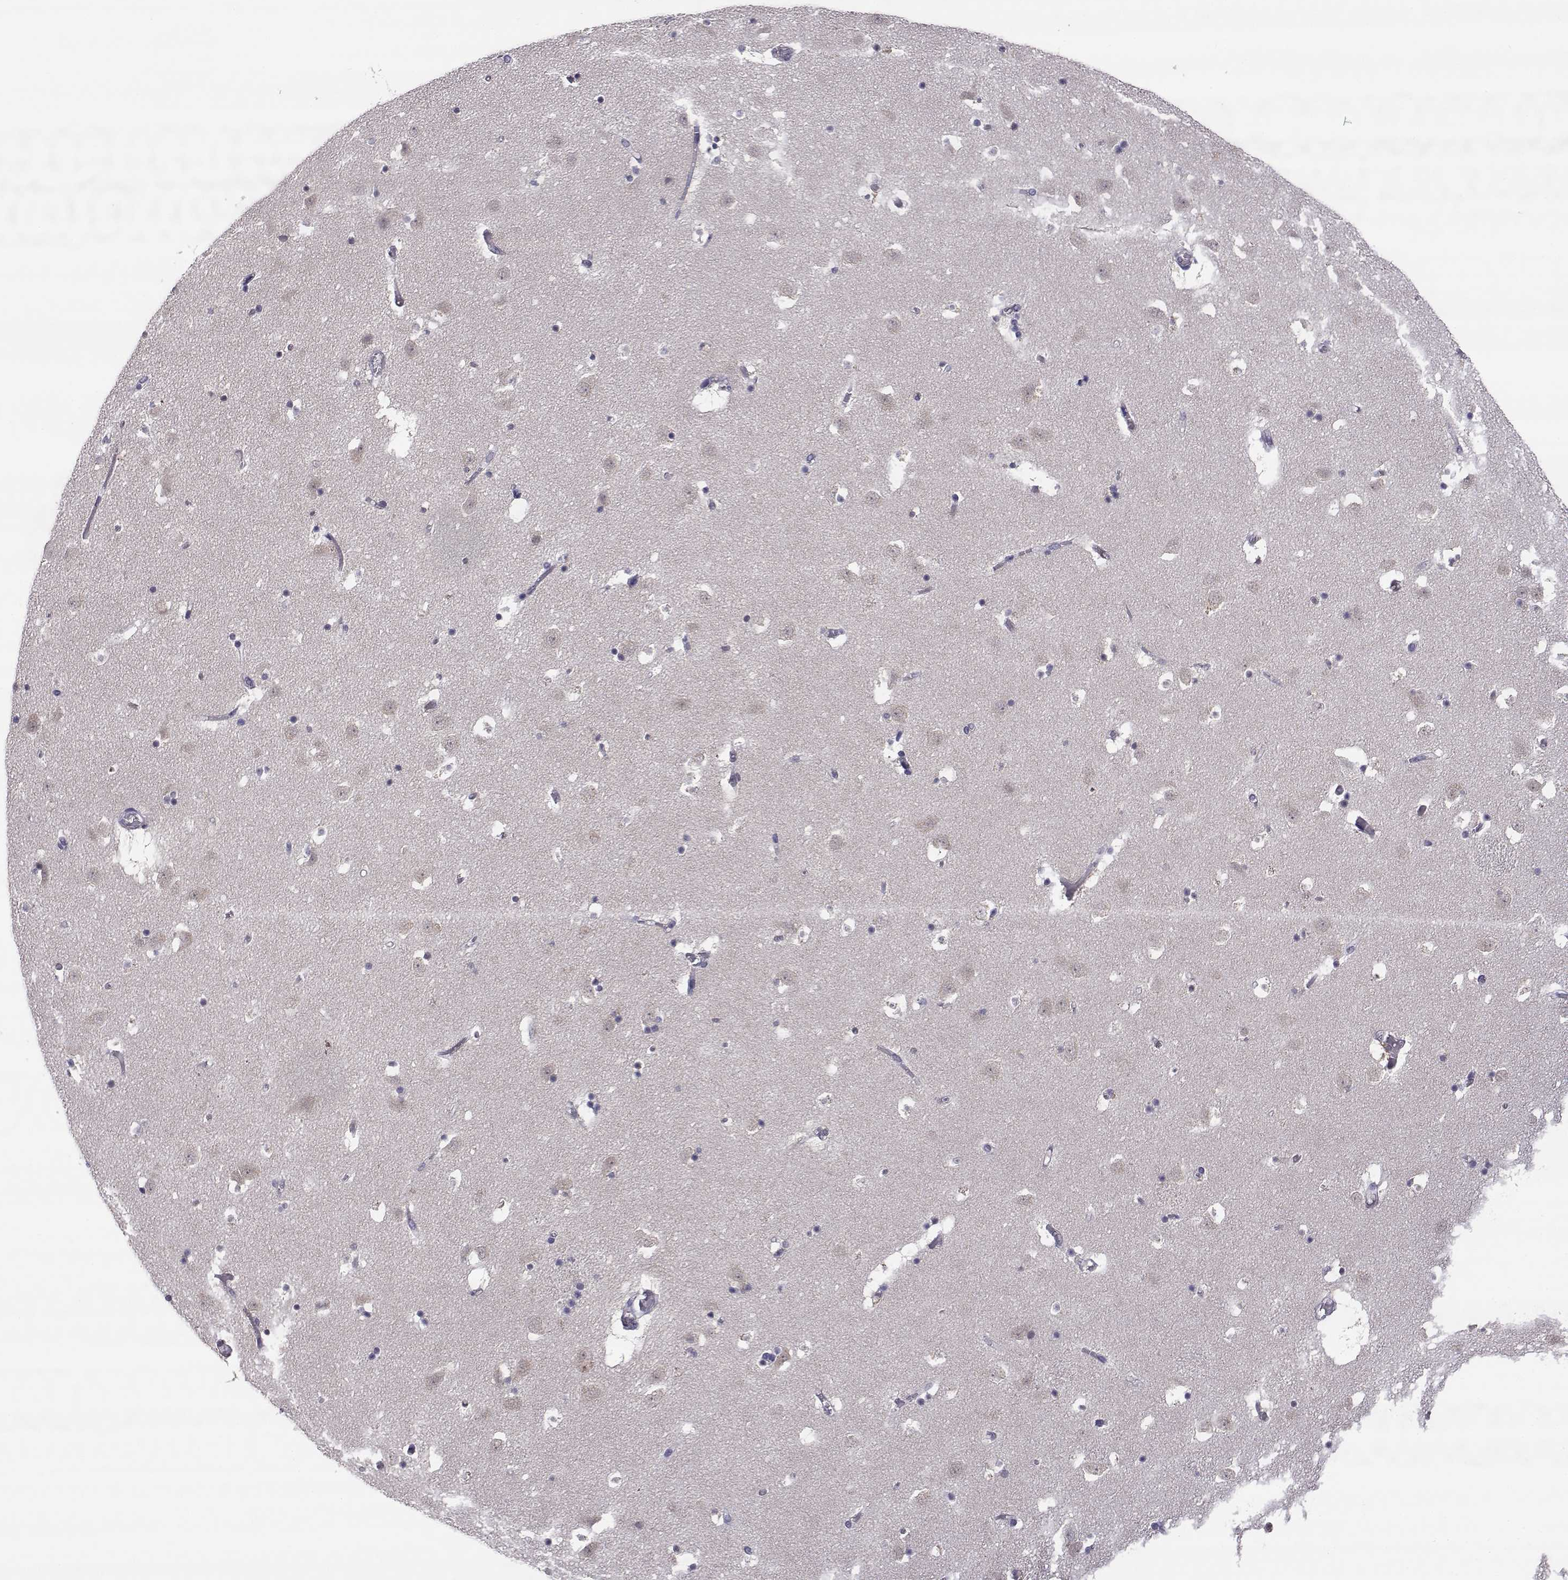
{"staining": {"intensity": "negative", "quantity": "none", "location": "none"}, "tissue": "caudate", "cell_type": "Glial cells", "image_type": "normal", "snomed": [{"axis": "morphology", "description": "Normal tissue, NOS"}, {"axis": "topography", "description": "Lateral ventricle wall"}], "caption": "There is no significant positivity in glial cells of caudate.", "gene": "AKR1B1", "patient": {"sex": "female", "age": 42}}